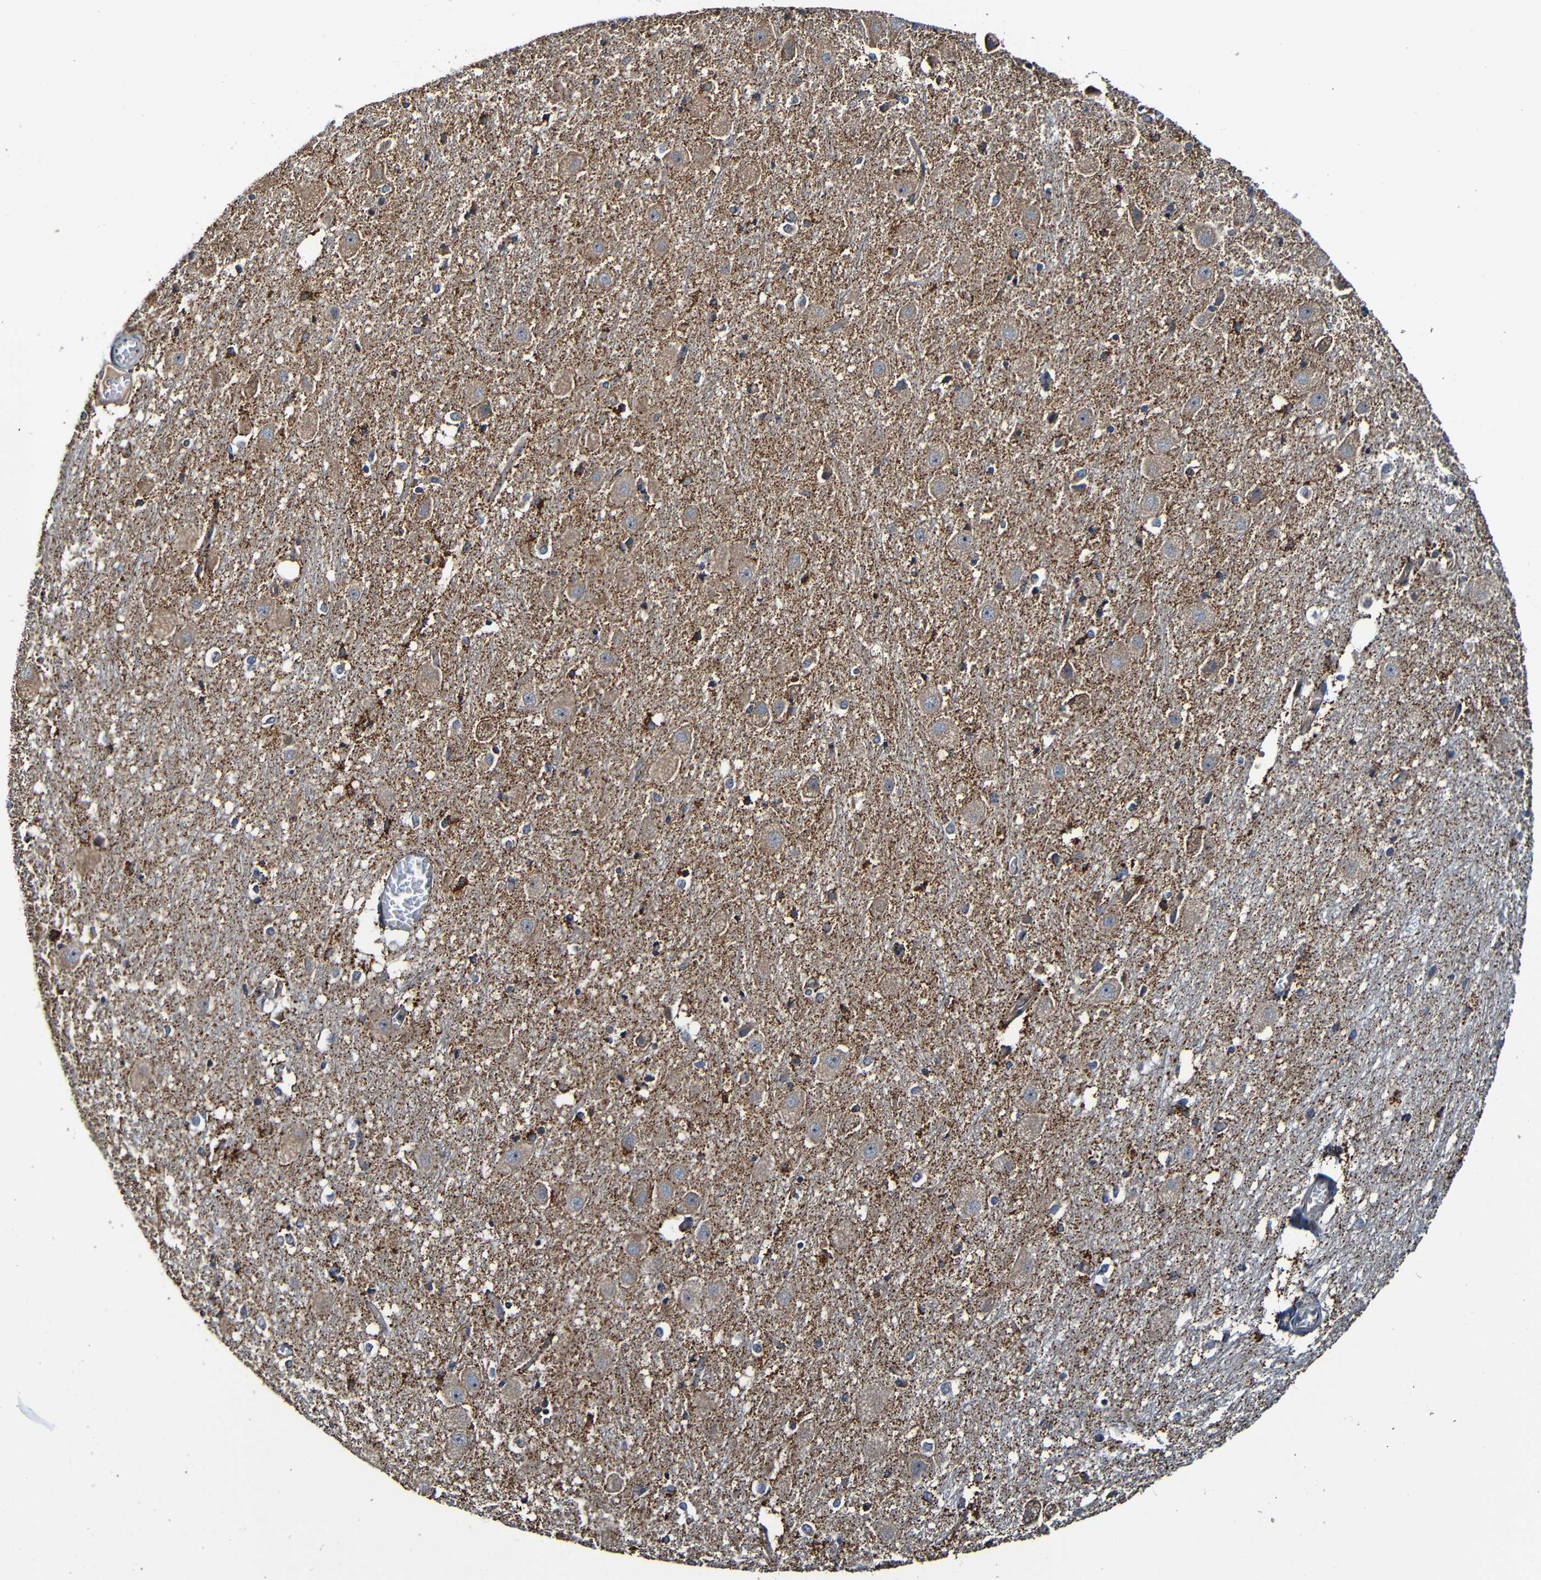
{"staining": {"intensity": "moderate", "quantity": "25%-75%", "location": "cytoplasmic/membranous"}, "tissue": "hippocampus", "cell_type": "Glial cells", "image_type": "normal", "snomed": [{"axis": "morphology", "description": "Normal tissue, NOS"}, {"axis": "topography", "description": "Hippocampus"}], "caption": "DAB (3,3'-diaminobenzidine) immunohistochemical staining of normal hippocampus exhibits moderate cytoplasmic/membranous protein positivity in about 25%-75% of glial cells. (Brightfield microscopy of DAB IHC at high magnification).", "gene": "ADAM15", "patient": {"sex": "female", "age": 19}}